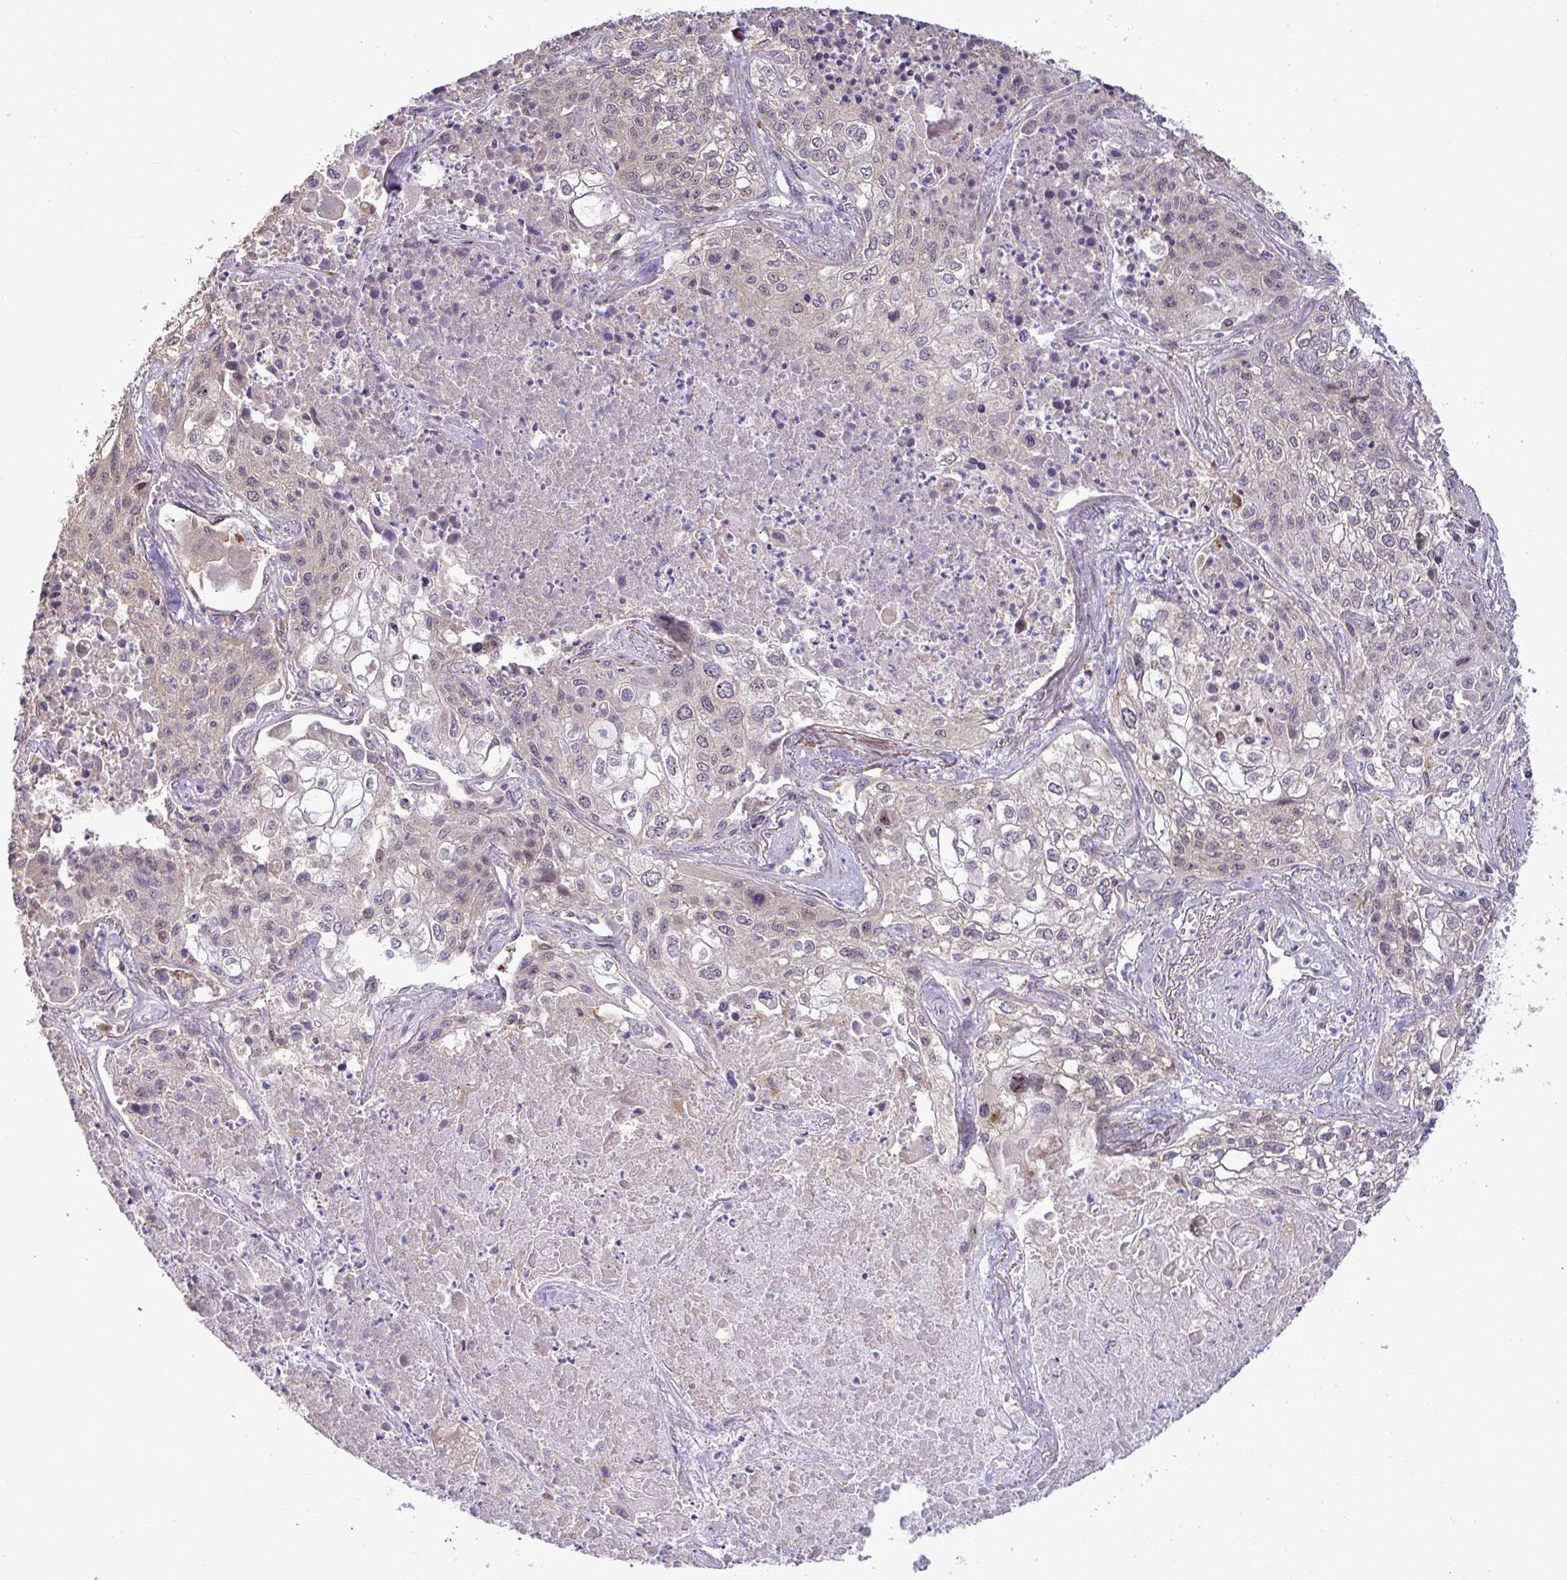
{"staining": {"intensity": "negative", "quantity": "none", "location": "none"}, "tissue": "lung cancer", "cell_type": "Tumor cells", "image_type": "cancer", "snomed": [{"axis": "morphology", "description": "Squamous cell carcinoma, NOS"}, {"axis": "topography", "description": "Lung"}], "caption": "This is an immunohistochemistry histopathology image of lung cancer (squamous cell carcinoma). There is no positivity in tumor cells.", "gene": "SLC9A6", "patient": {"sex": "male", "age": 74}}